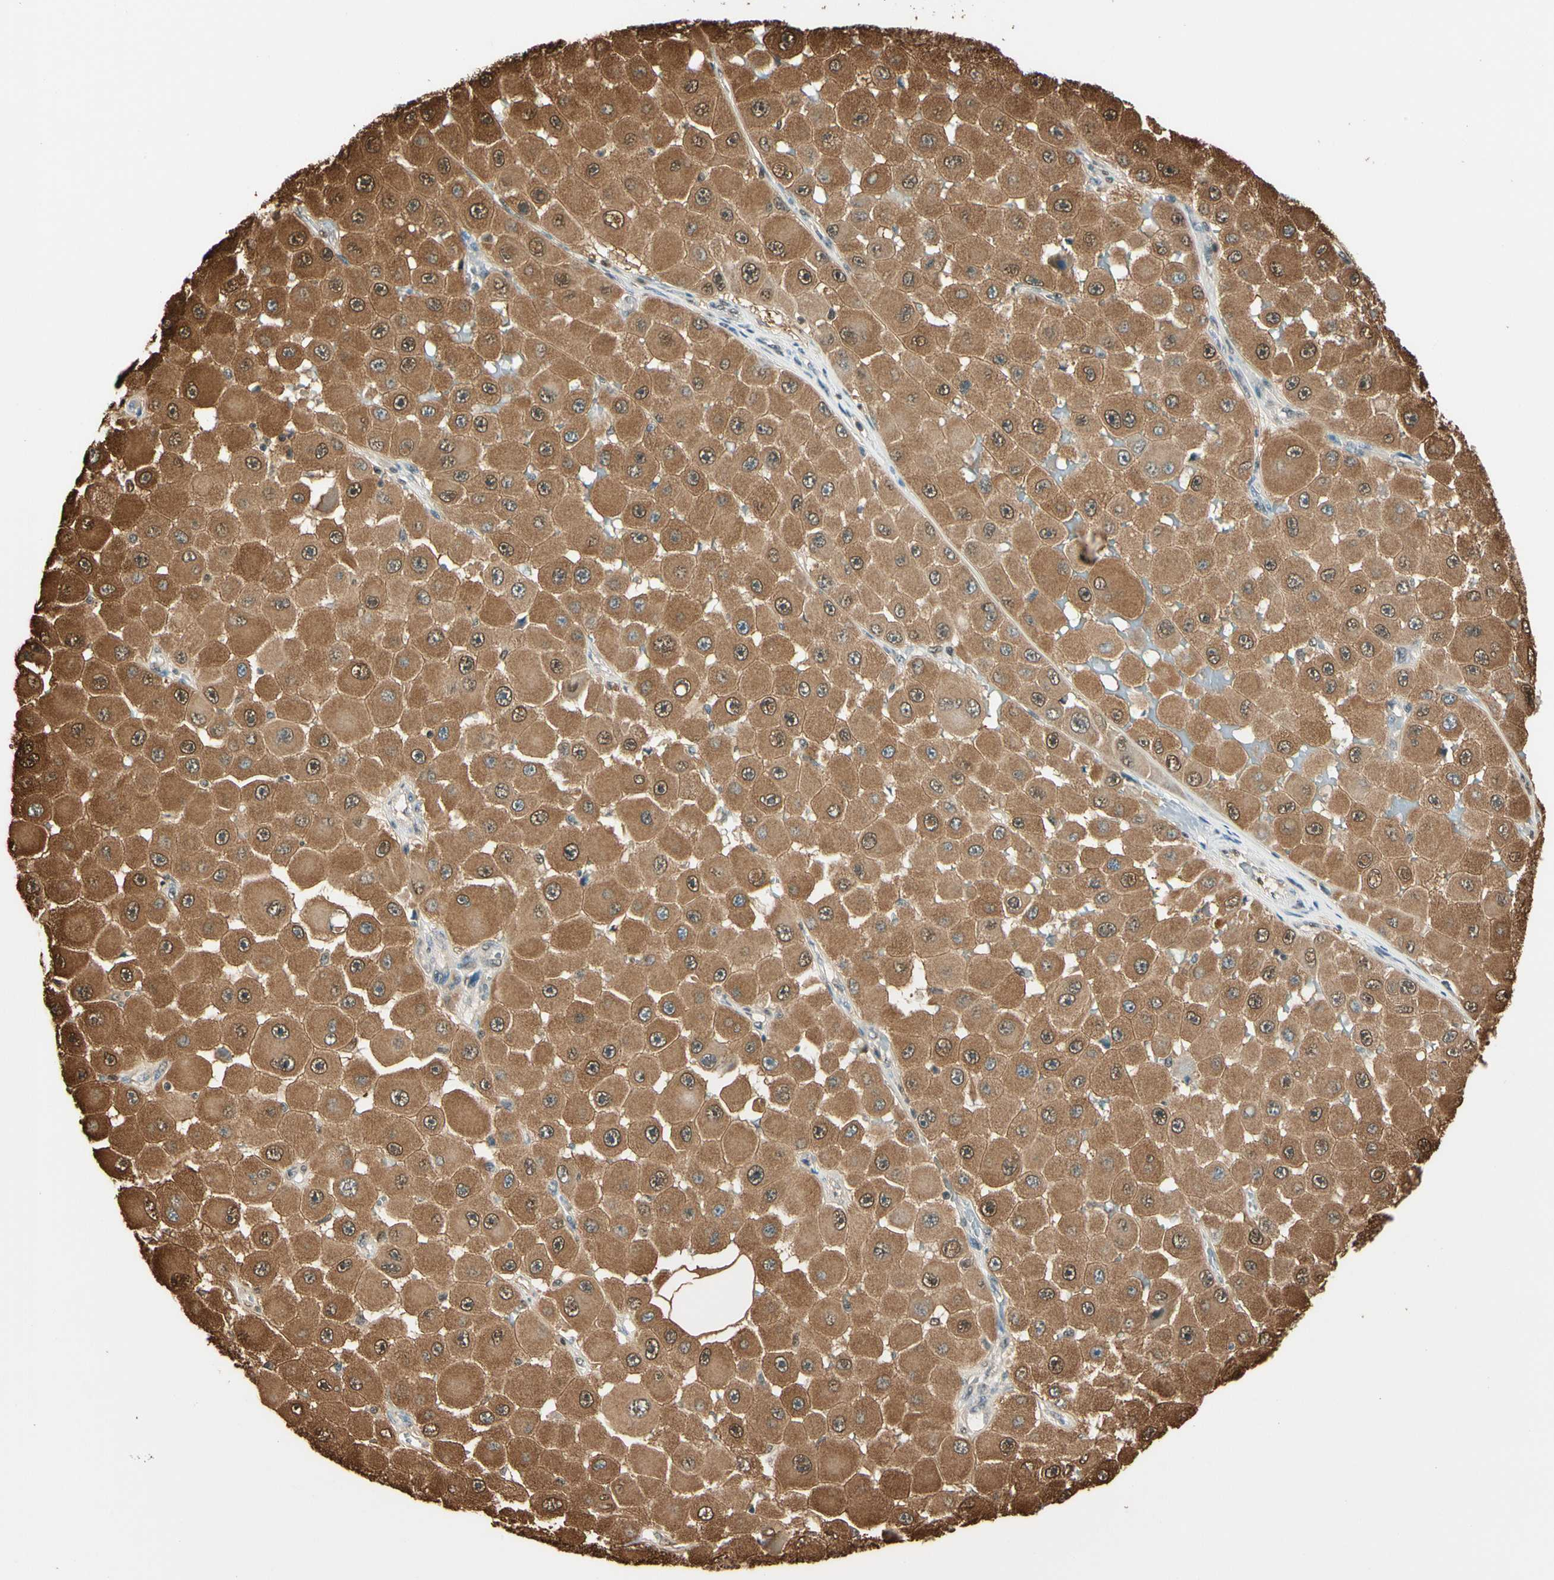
{"staining": {"intensity": "moderate", "quantity": ">75%", "location": "cytoplasmic/membranous"}, "tissue": "melanoma", "cell_type": "Tumor cells", "image_type": "cancer", "snomed": [{"axis": "morphology", "description": "Malignant melanoma, NOS"}, {"axis": "topography", "description": "Skin"}], "caption": "Immunohistochemistry histopathology image of melanoma stained for a protein (brown), which exhibits medium levels of moderate cytoplasmic/membranous expression in approximately >75% of tumor cells.", "gene": "PNCK", "patient": {"sex": "female", "age": 81}}